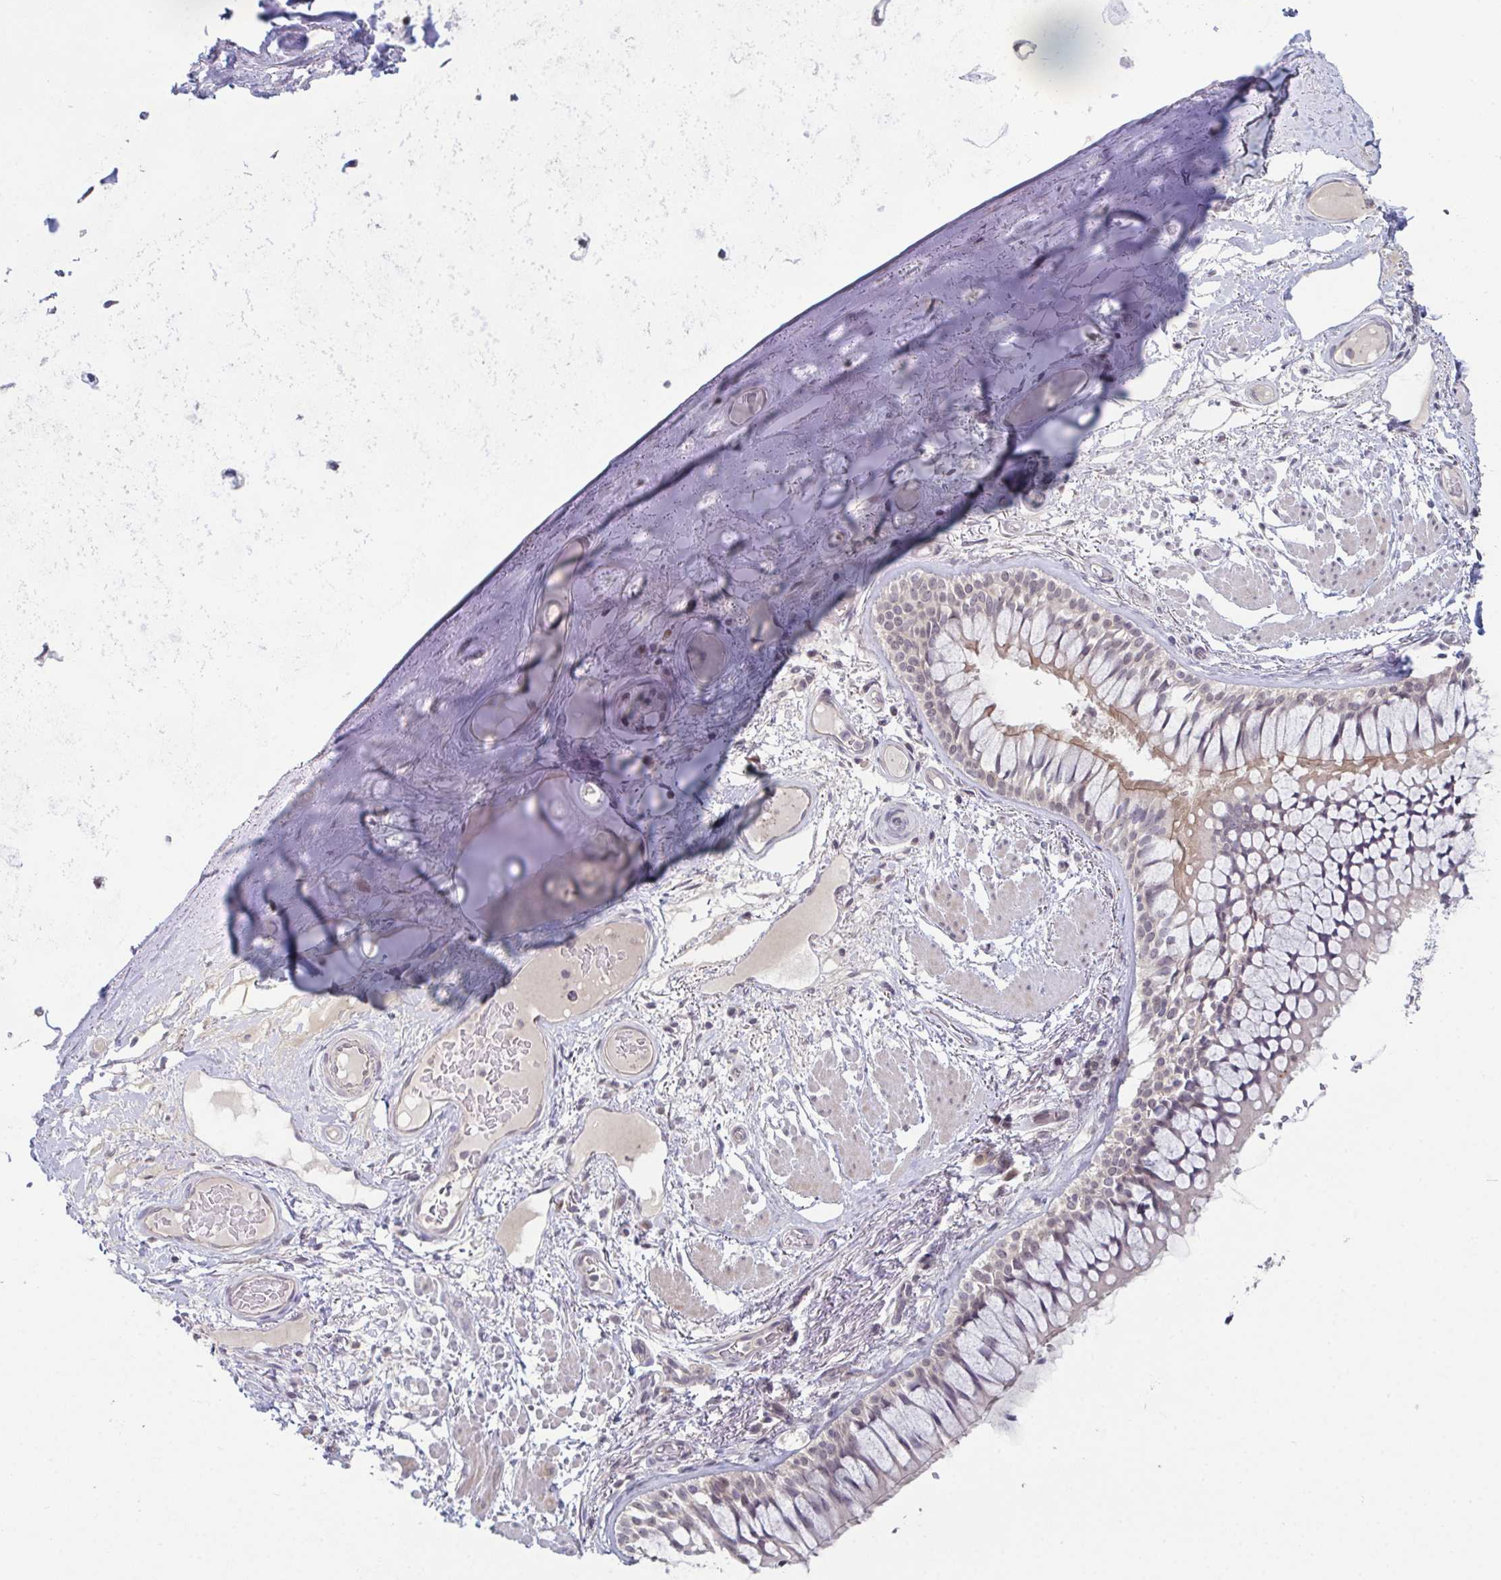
{"staining": {"intensity": "negative", "quantity": "none", "location": "none"}, "tissue": "soft tissue", "cell_type": "Chondrocytes", "image_type": "normal", "snomed": [{"axis": "morphology", "description": "Normal tissue, NOS"}, {"axis": "topography", "description": "Cartilage tissue"}, {"axis": "topography", "description": "Bronchus"}], "caption": "DAB (3,3'-diaminobenzidine) immunohistochemical staining of normal soft tissue demonstrates no significant staining in chondrocytes.", "gene": "ZNF214", "patient": {"sex": "male", "age": 64}}